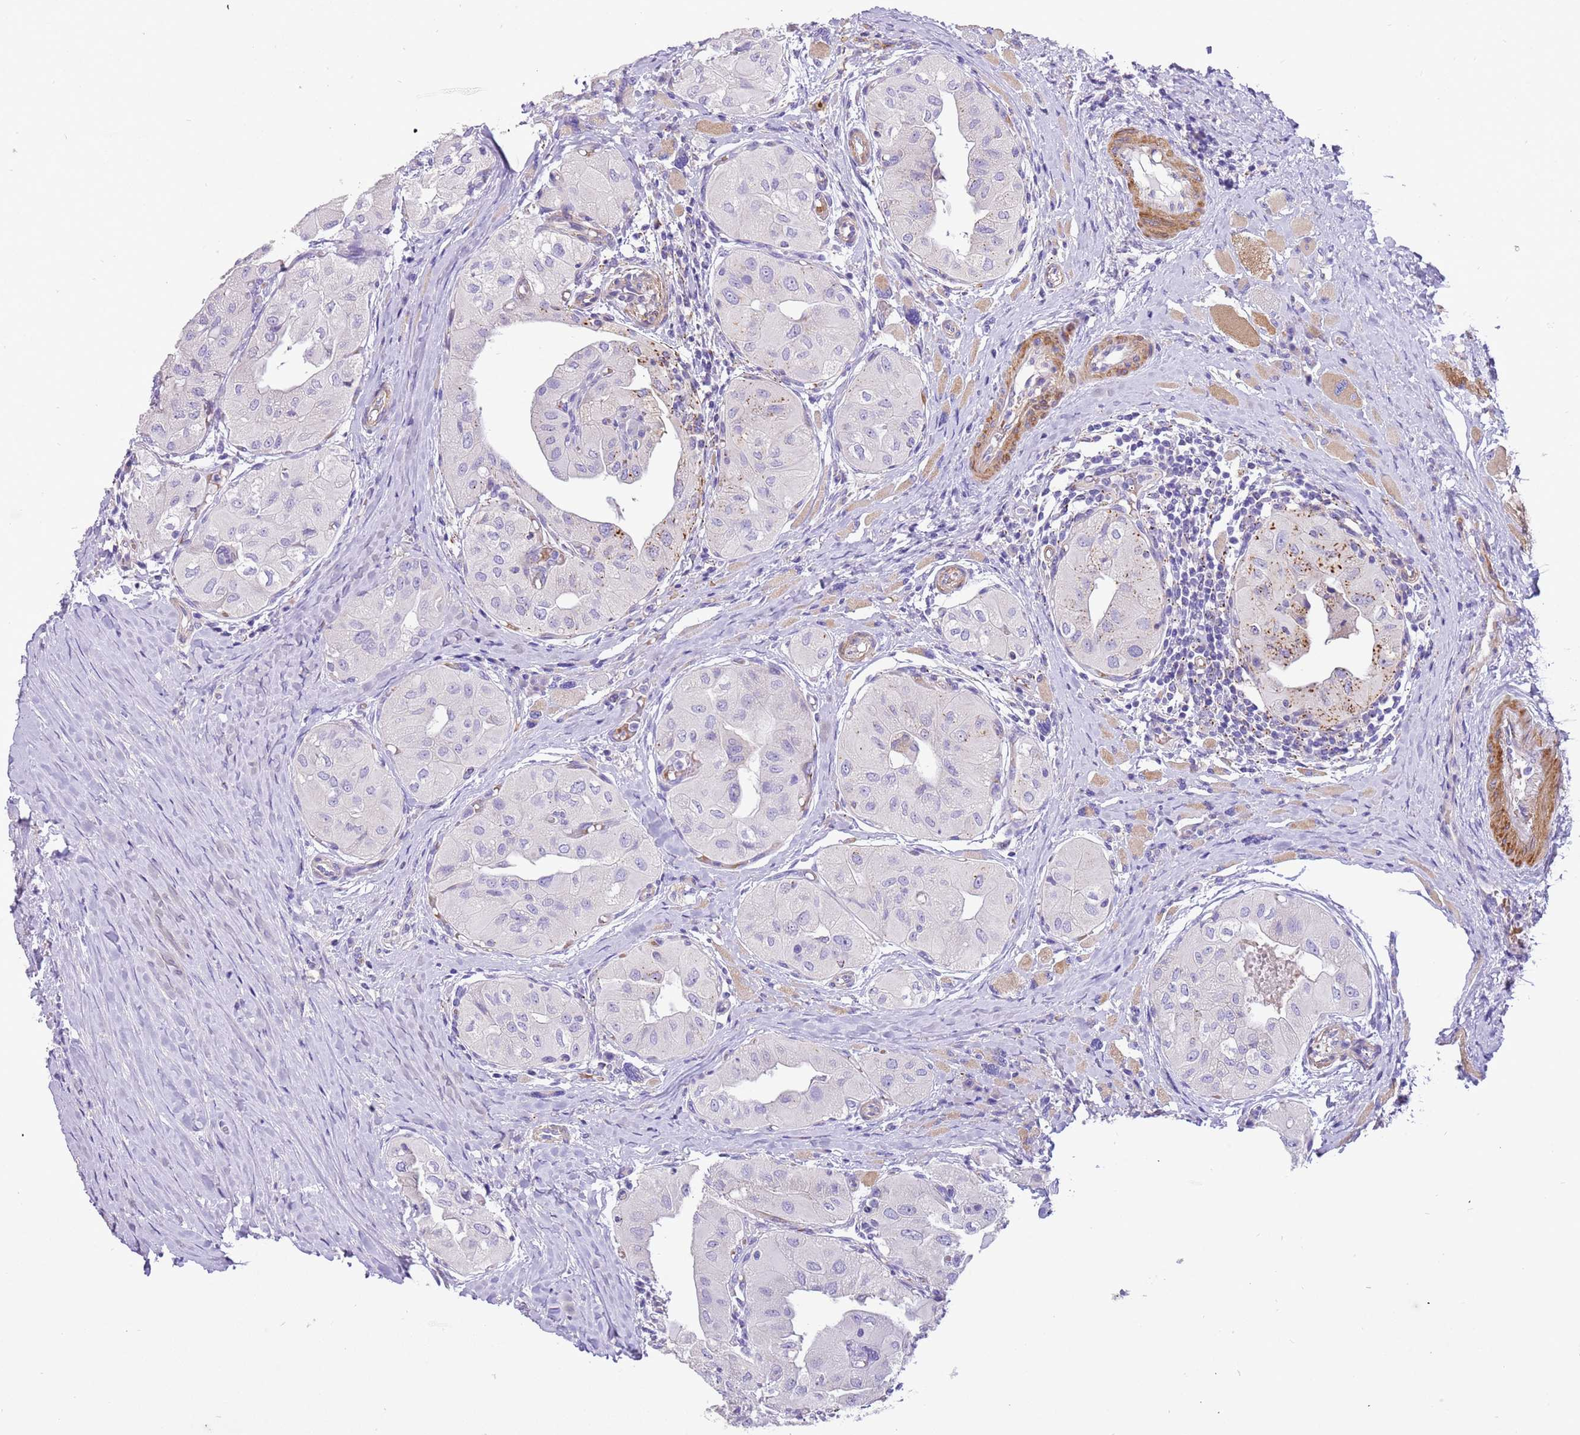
{"staining": {"intensity": "negative", "quantity": "none", "location": "none"}, "tissue": "thyroid cancer", "cell_type": "Tumor cells", "image_type": "cancer", "snomed": [{"axis": "morphology", "description": "Papillary adenocarcinoma, NOS"}, {"axis": "topography", "description": "Thyroid gland"}], "caption": "A histopathology image of papillary adenocarcinoma (thyroid) stained for a protein shows no brown staining in tumor cells. (IHC, brightfield microscopy, high magnification).", "gene": "KBTBD3", "patient": {"sex": "female", "age": 59}}